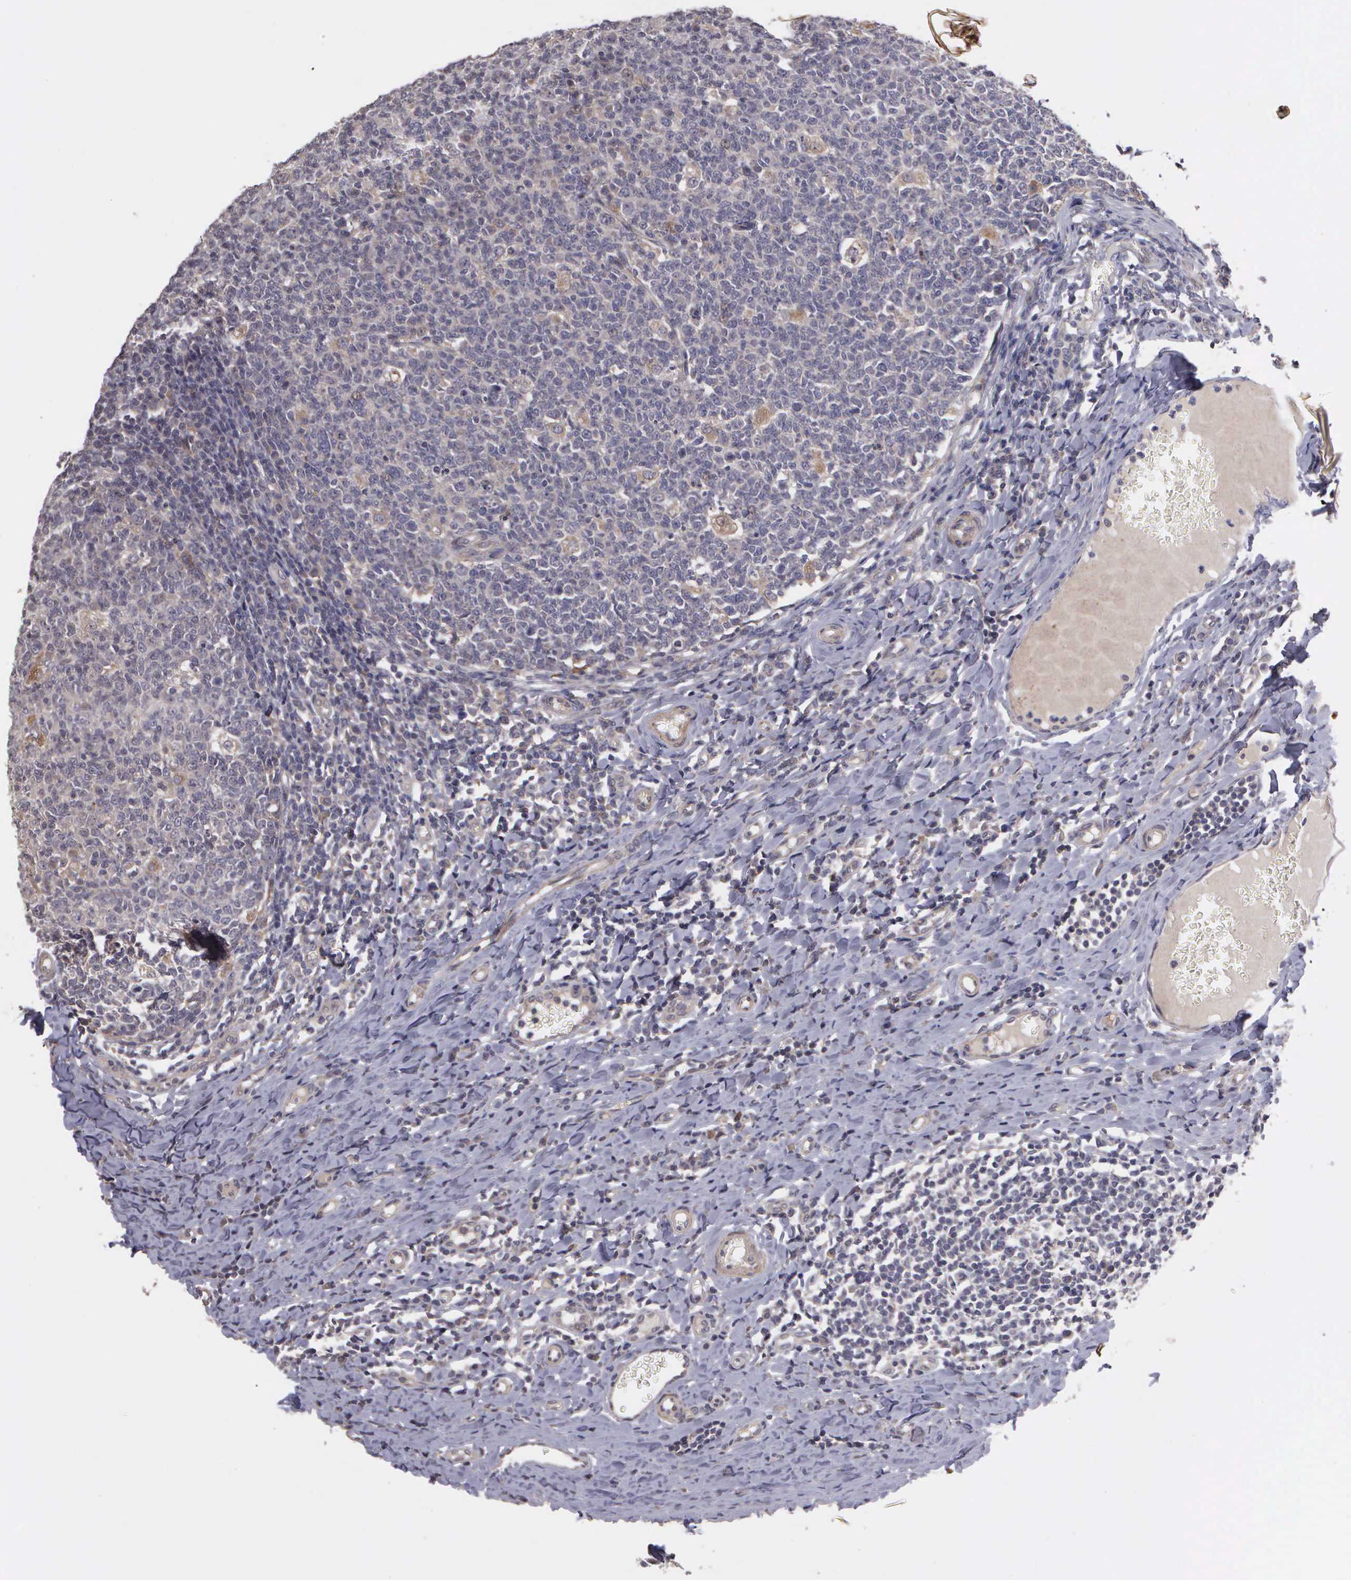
{"staining": {"intensity": "weak", "quantity": "<25%", "location": "cytoplasmic/membranous"}, "tissue": "tonsil", "cell_type": "Germinal center cells", "image_type": "normal", "snomed": [{"axis": "morphology", "description": "Normal tissue, NOS"}, {"axis": "topography", "description": "Tonsil"}], "caption": "Protein analysis of benign tonsil shows no significant expression in germinal center cells. Brightfield microscopy of immunohistochemistry stained with DAB (brown) and hematoxylin (blue), captured at high magnification.", "gene": "RTL10", "patient": {"sex": "male", "age": 6}}